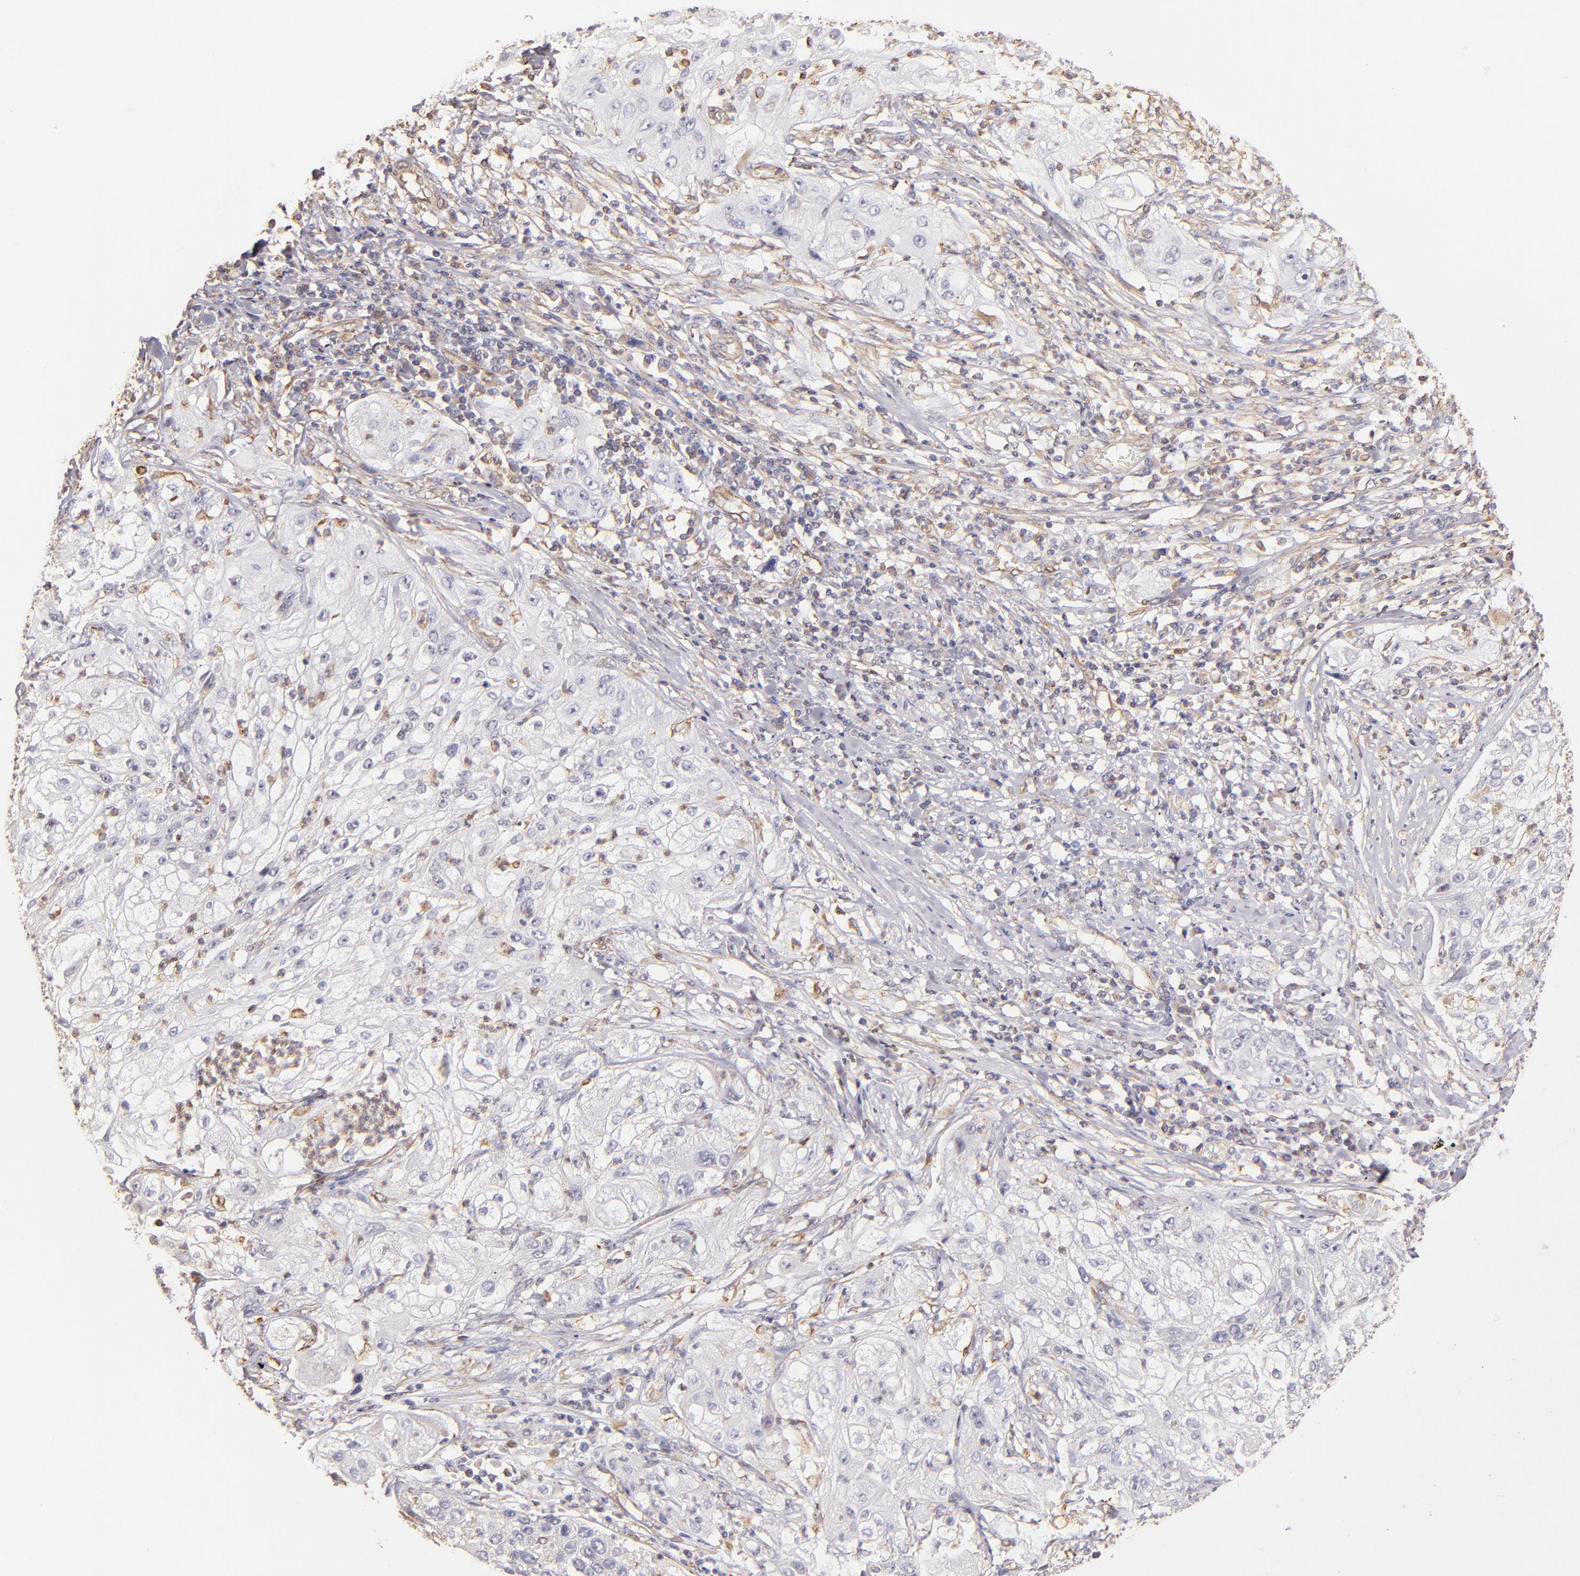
{"staining": {"intensity": "negative", "quantity": "none", "location": "none"}, "tissue": "lung cancer", "cell_type": "Tumor cells", "image_type": "cancer", "snomed": [{"axis": "morphology", "description": "Inflammation, NOS"}, {"axis": "morphology", "description": "Squamous cell carcinoma, NOS"}, {"axis": "topography", "description": "Lymph node"}, {"axis": "topography", "description": "Soft tissue"}, {"axis": "topography", "description": "Lung"}], "caption": "High power microscopy photomicrograph of an IHC micrograph of lung cancer (squamous cell carcinoma), revealing no significant positivity in tumor cells. The staining was performed using DAB (3,3'-diaminobenzidine) to visualize the protein expression in brown, while the nuclei were stained in blue with hematoxylin (Magnification: 20x).", "gene": "ABCC1", "patient": {"sex": "male", "age": 66}}